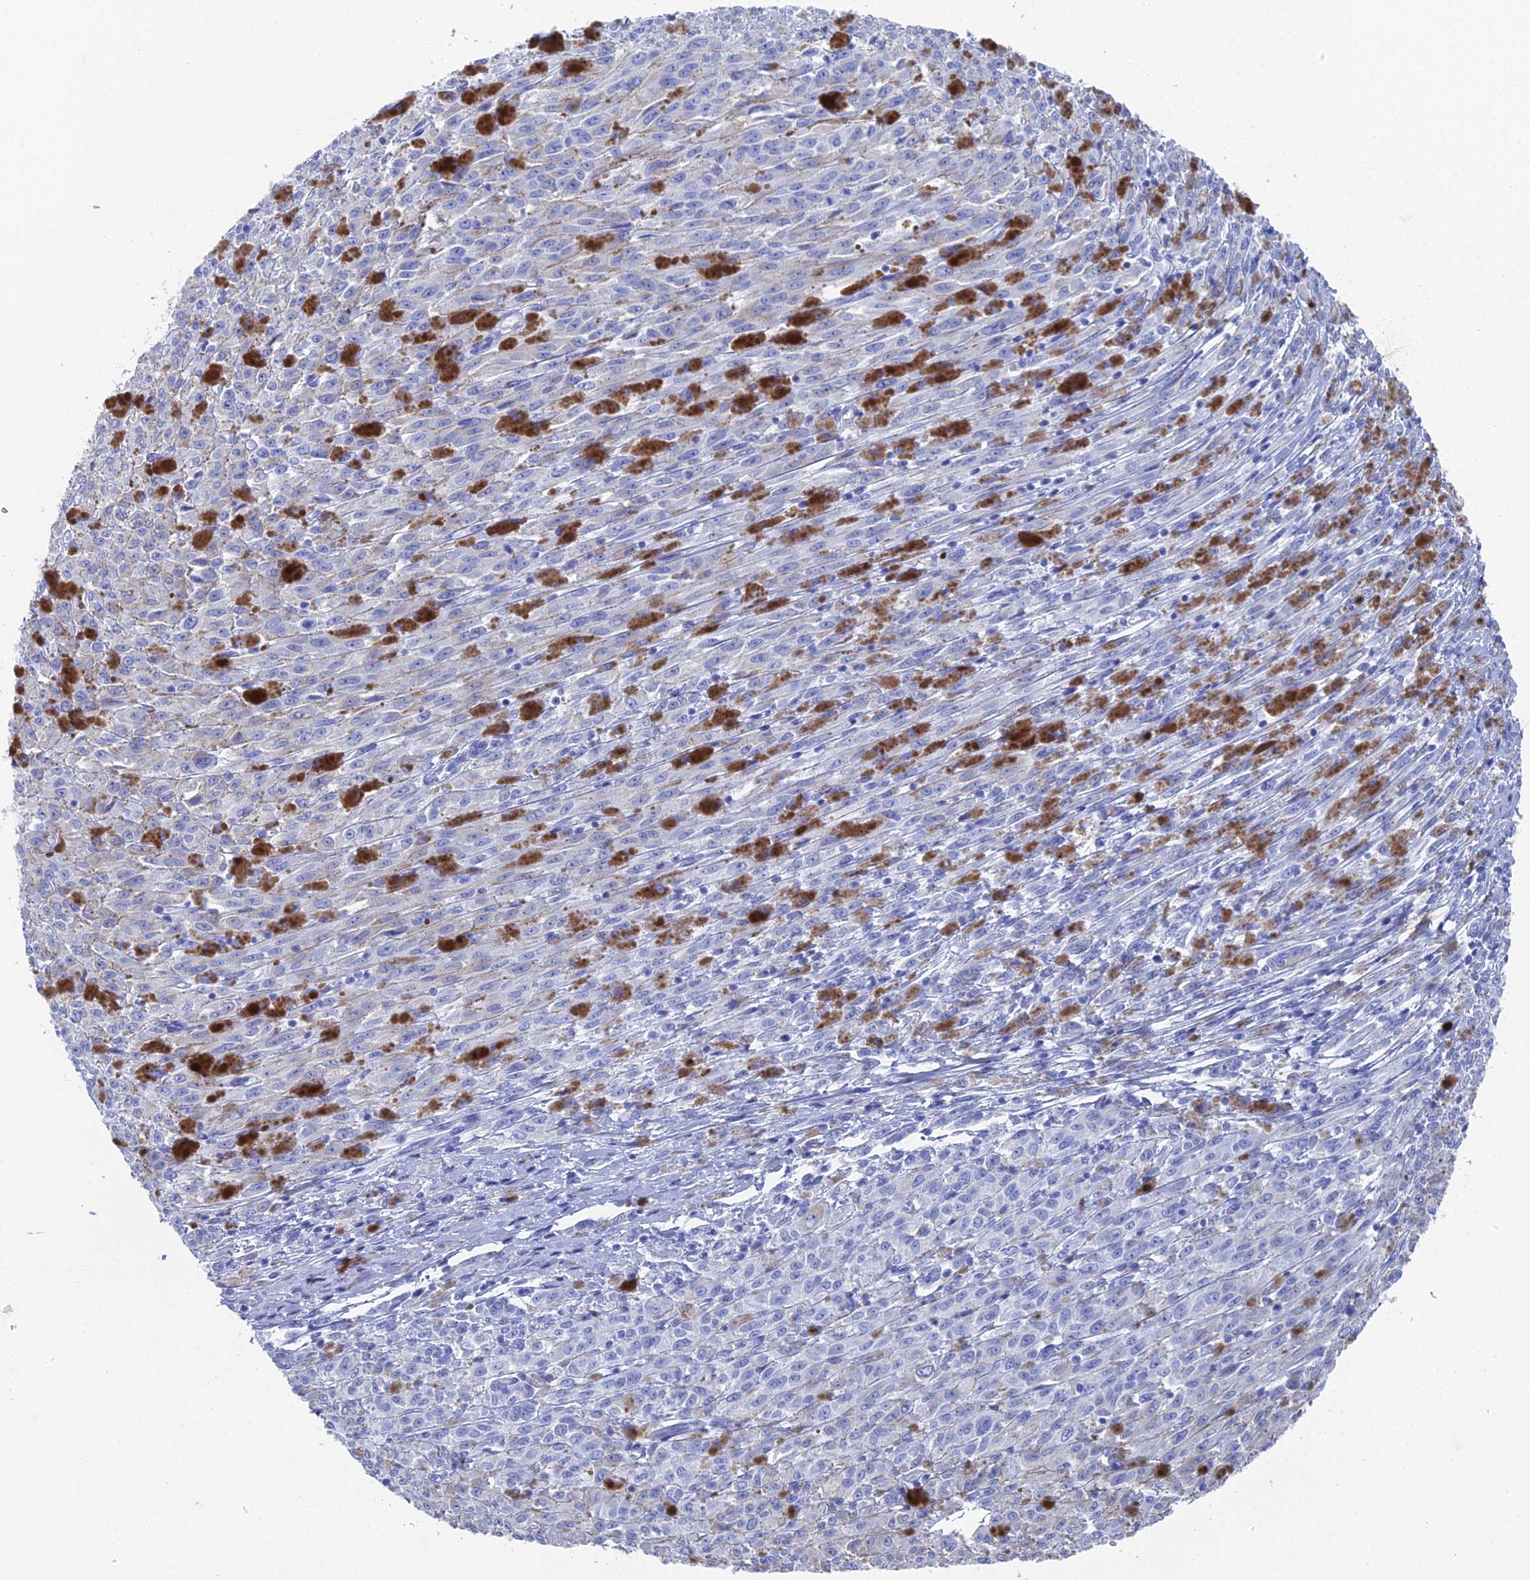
{"staining": {"intensity": "negative", "quantity": "none", "location": "none"}, "tissue": "melanoma", "cell_type": "Tumor cells", "image_type": "cancer", "snomed": [{"axis": "morphology", "description": "Malignant melanoma, NOS"}, {"axis": "topography", "description": "Skin"}], "caption": "Immunohistochemistry (IHC) of human malignant melanoma shows no expression in tumor cells.", "gene": "ENPP3", "patient": {"sex": "female", "age": 52}}